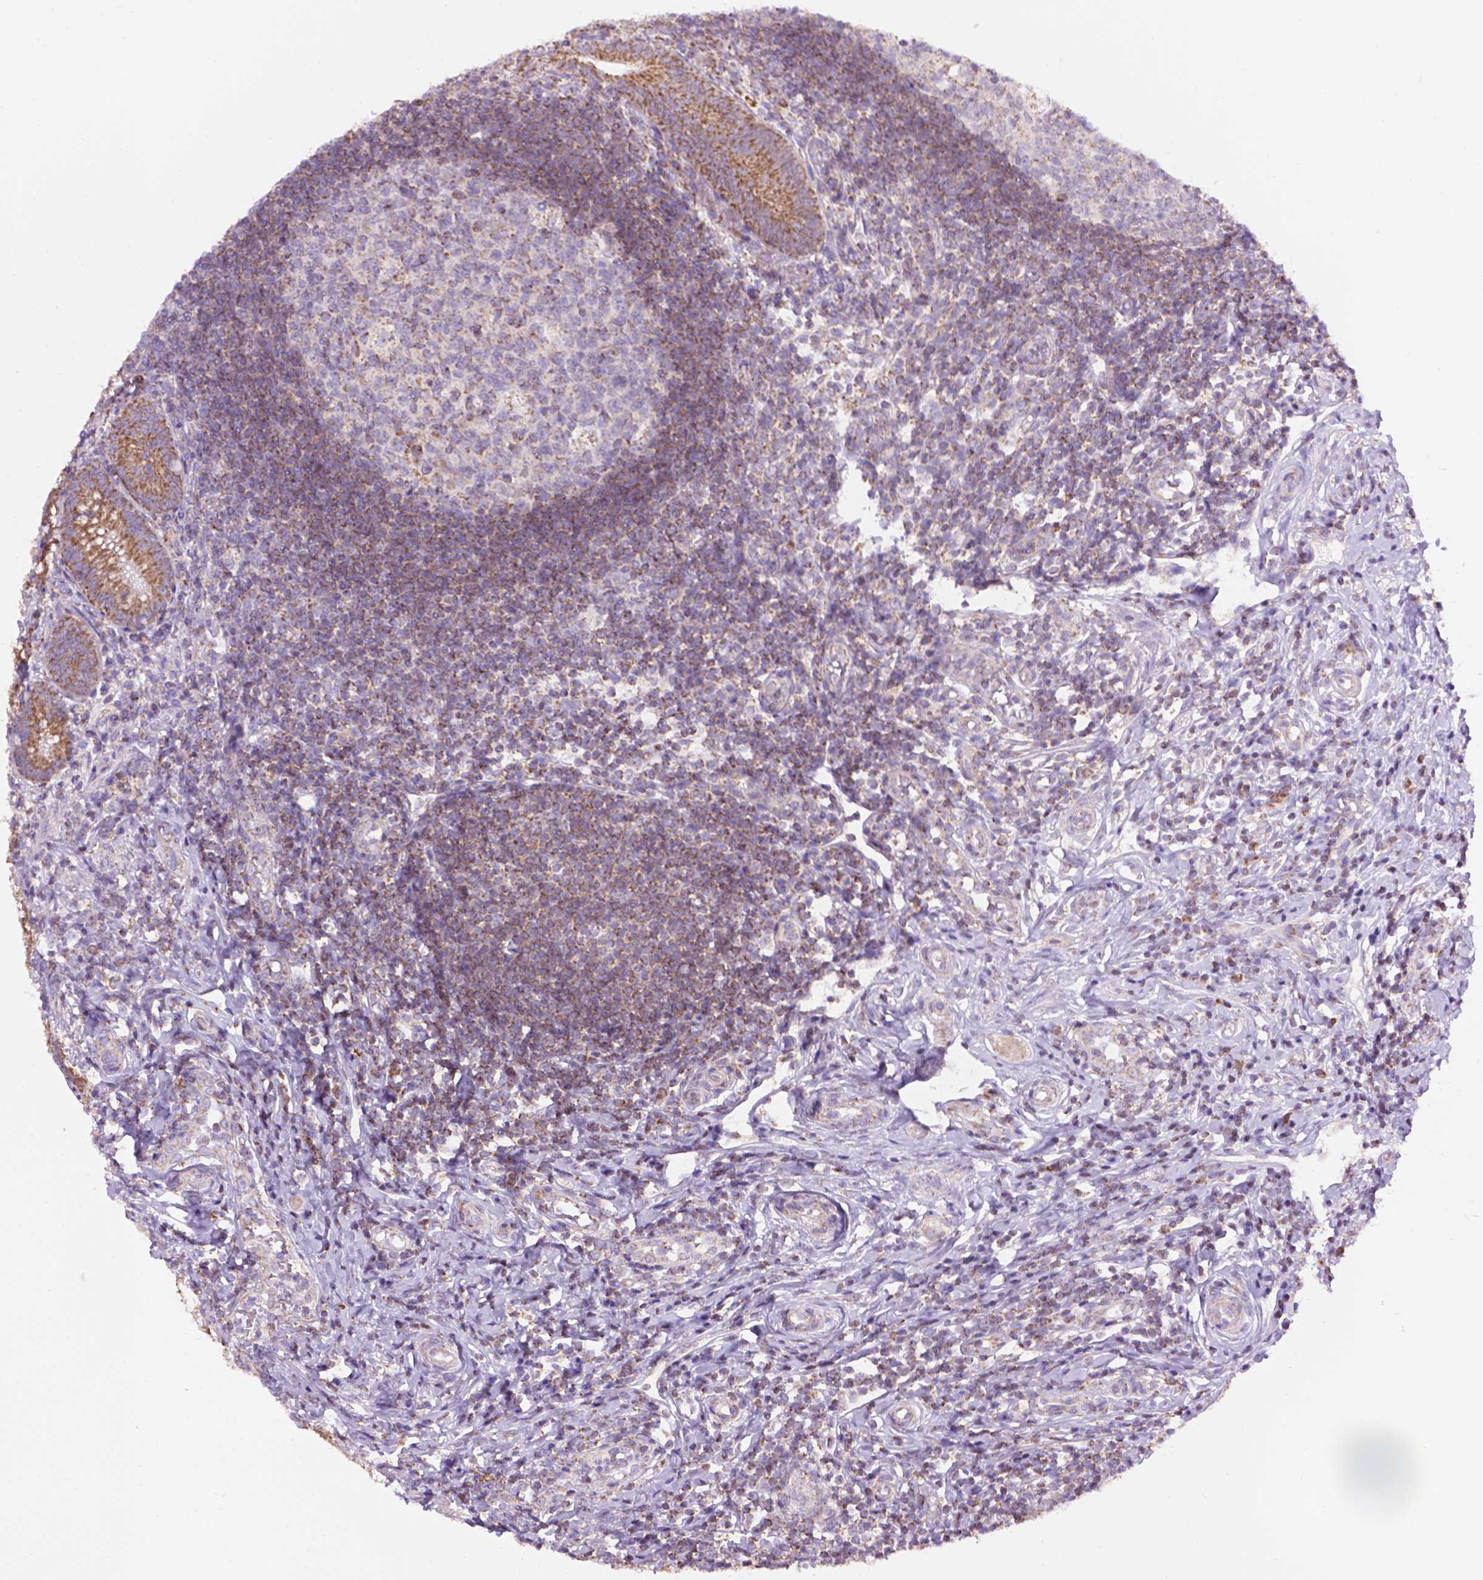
{"staining": {"intensity": "strong", "quantity": ">75%", "location": "cytoplasmic/membranous"}, "tissue": "appendix", "cell_type": "Glandular cells", "image_type": "normal", "snomed": [{"axis": "morphology", "description": "Normal tissue, NOS"}, {"axis": "morphology", "description": "Inflammation, NOS"}, {"axis": "topography", "description": "Appendix"}], "caption": "Approximately >75% of glandular cells in benign human appendix exhibit strong cytoplasmic/membranous protein staining as visualized by brown immunohistochemical staining.", "gene": "PYCR3", "patient": {"sex": "male", "age": 16}}